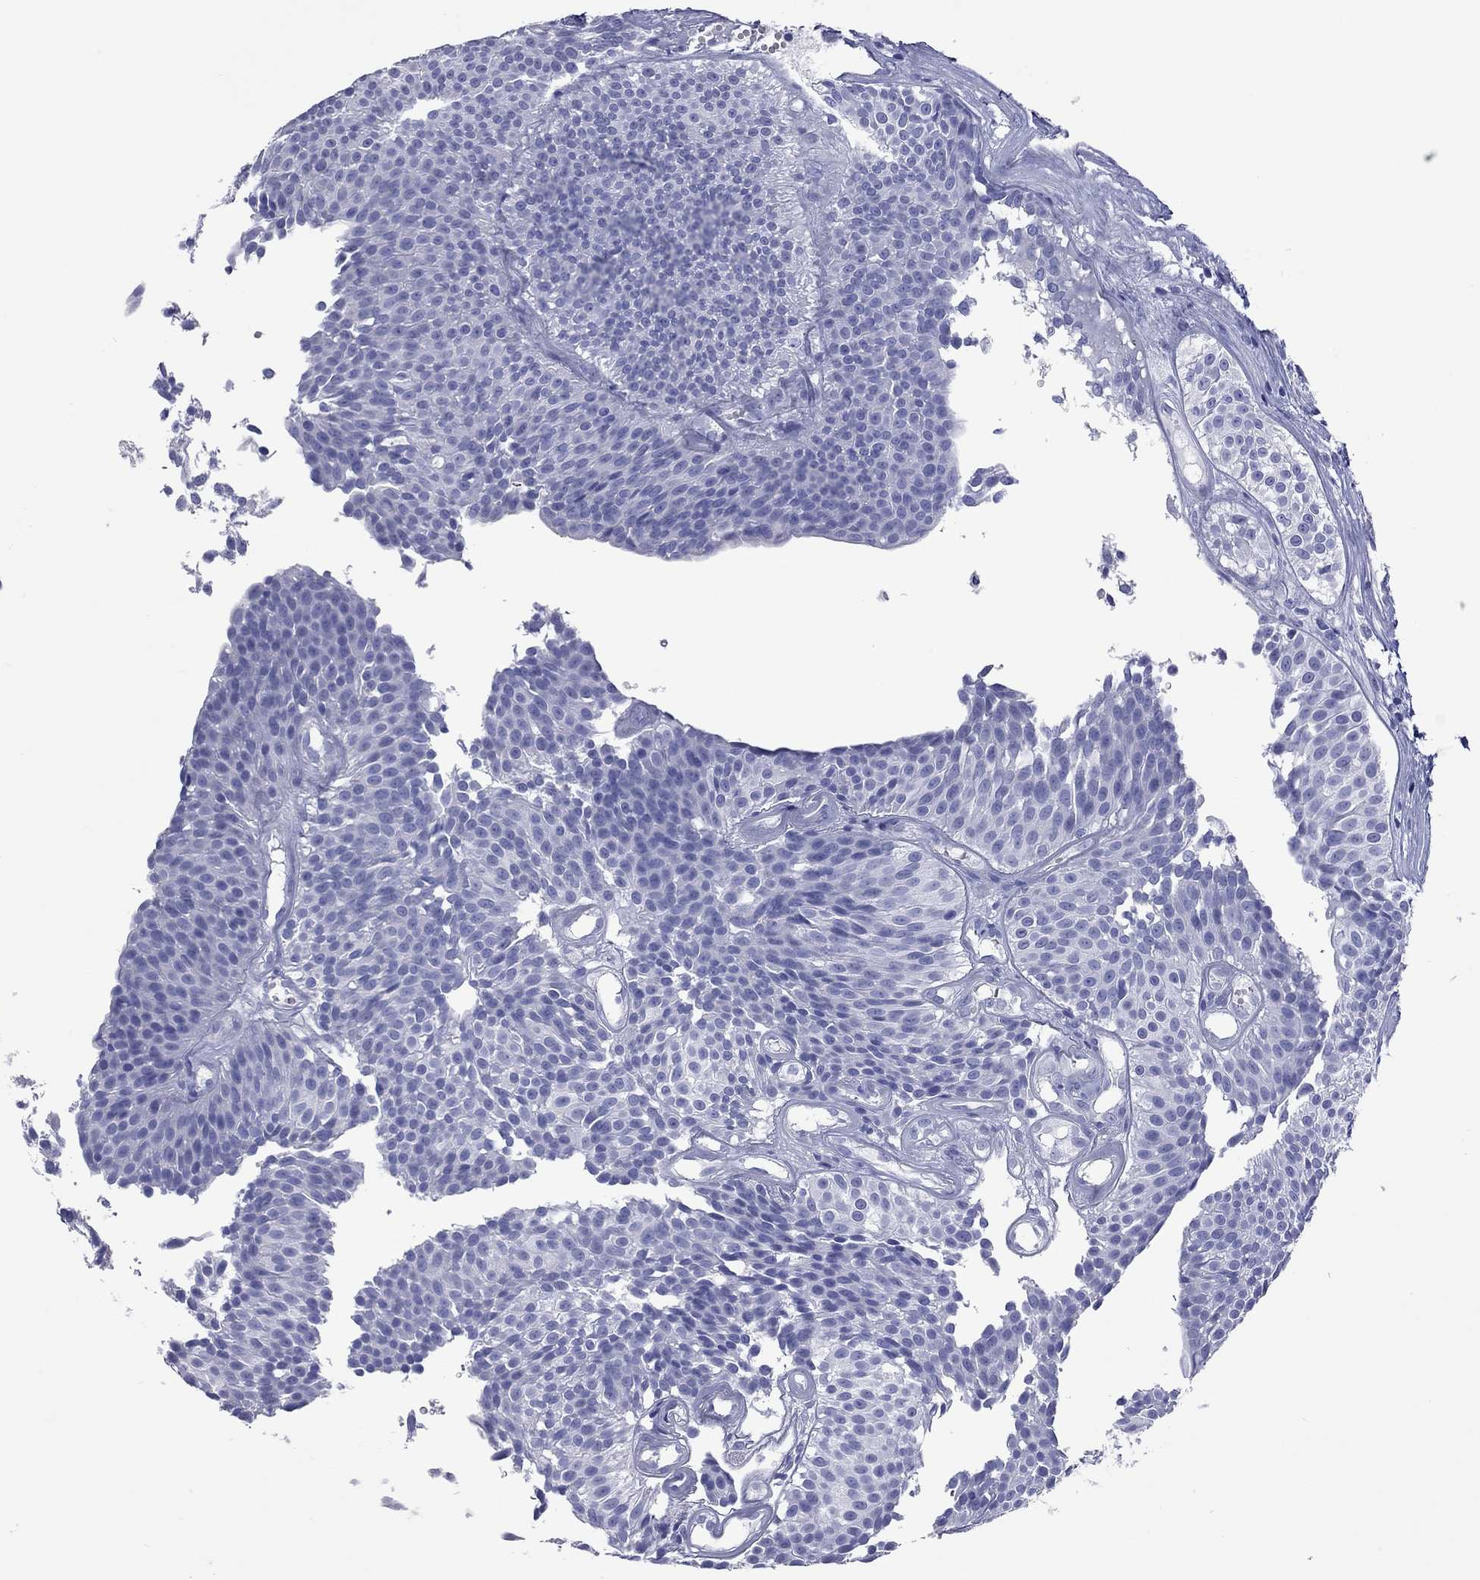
{"staining": {"intensity": "negative", "quantity": "none", "location": "none"}, "tissue": "urothelial cancer", "cell_type": "Tumor cells", "image_type": "cancer", "snomed": [{"axis": "morphology", "description": "Urothelial carcinoma, Low grade"}, {"axis": "topography", "description": "Urinary bladder"}], "caption": "Tumor cells show no significant staining in urothelial cancer.", "gene": "VSIG10", "patient": {"sex": "male", "age": 63}}